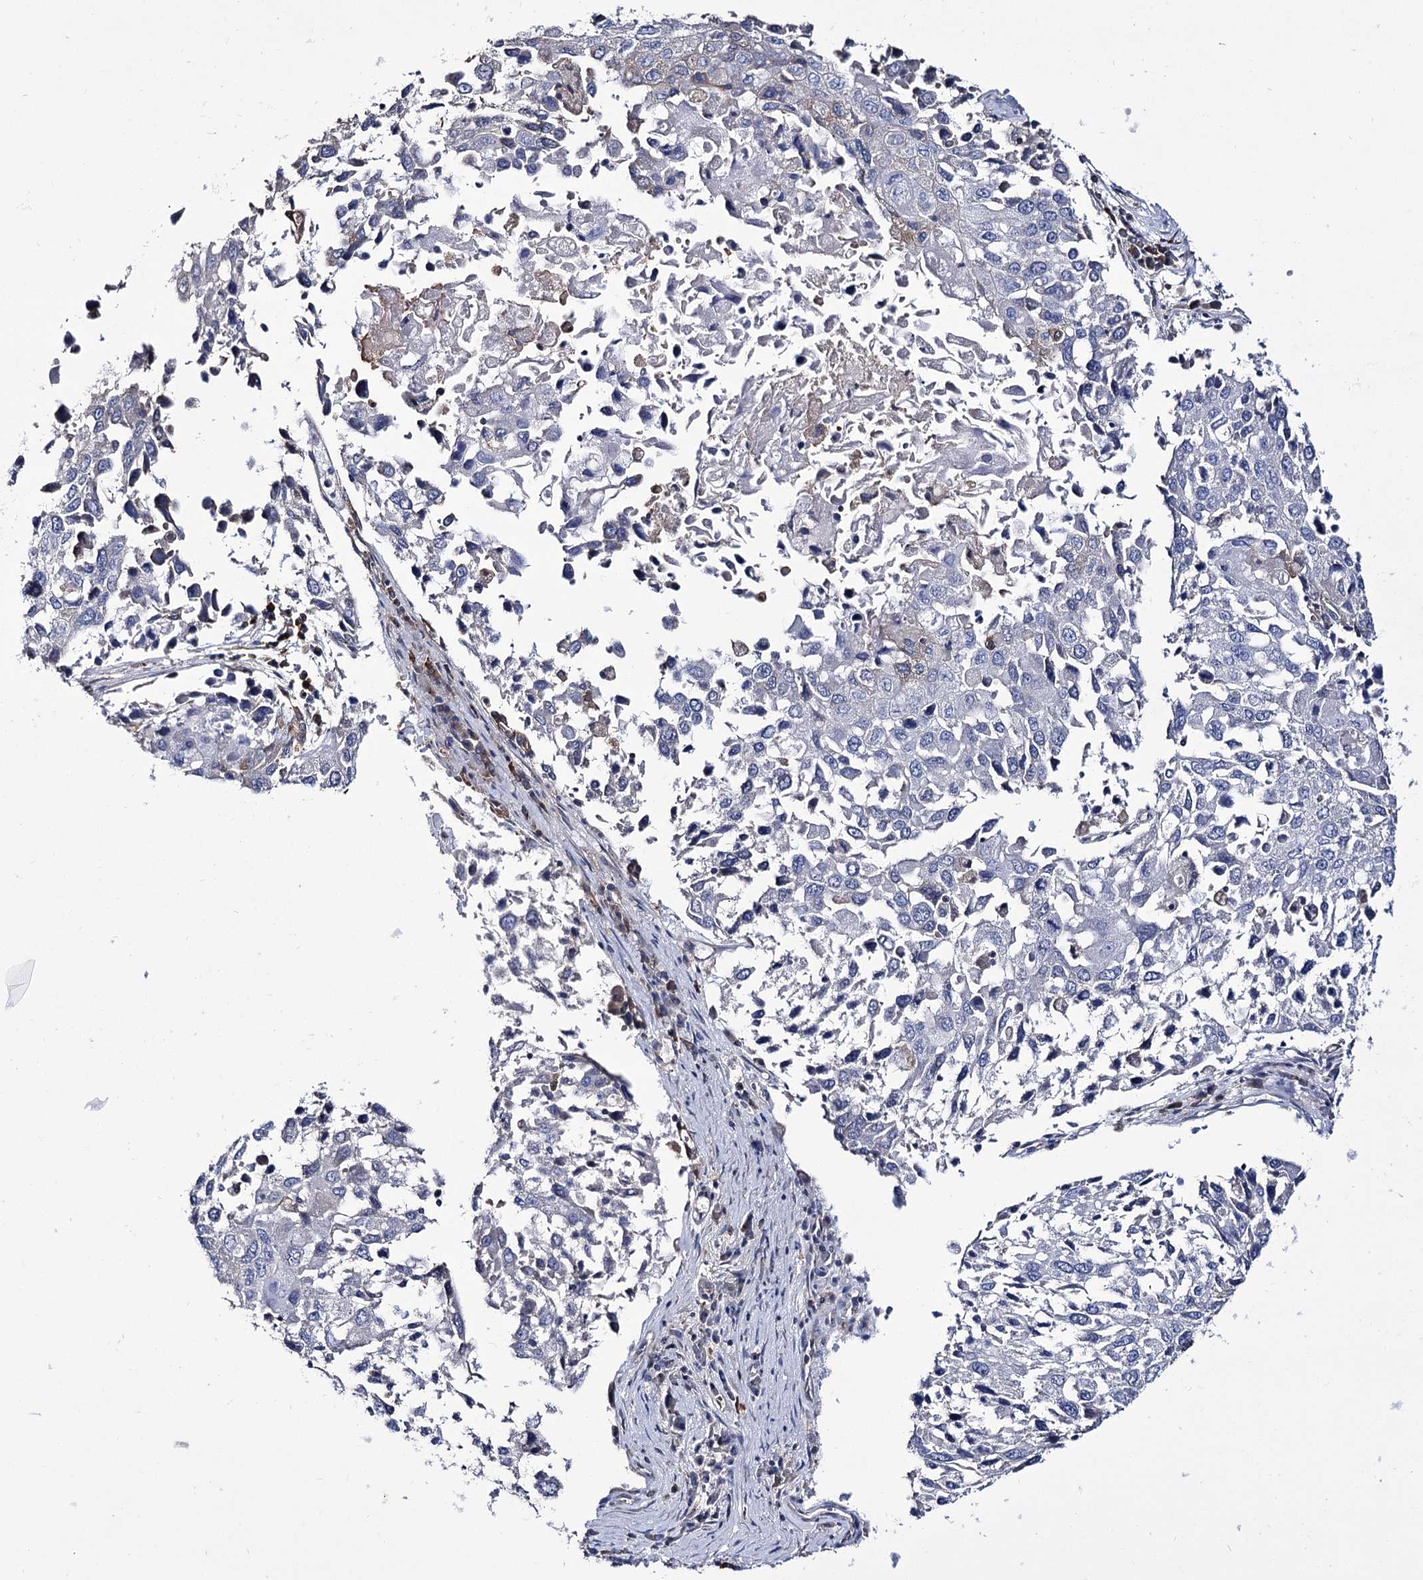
{"staining": {"intensity": "negative", "quantity": "none", "location": "none"}, "tissue": "lung cancer", "cell_type": "Tumor cells", "image_type": "cancer", "snomed": [{"axis": "morphology", "description": "Squamous cell carcinoma, NOS"}, {"axis": "topography", "description": "Lung"}], "caption": "Human lung squamous cell carcinoma stained for a protein using immunohistochemistry displays no staining in tumor cells.", "gene": "PTER", "patient": {"sex": "male", "age": 65}}